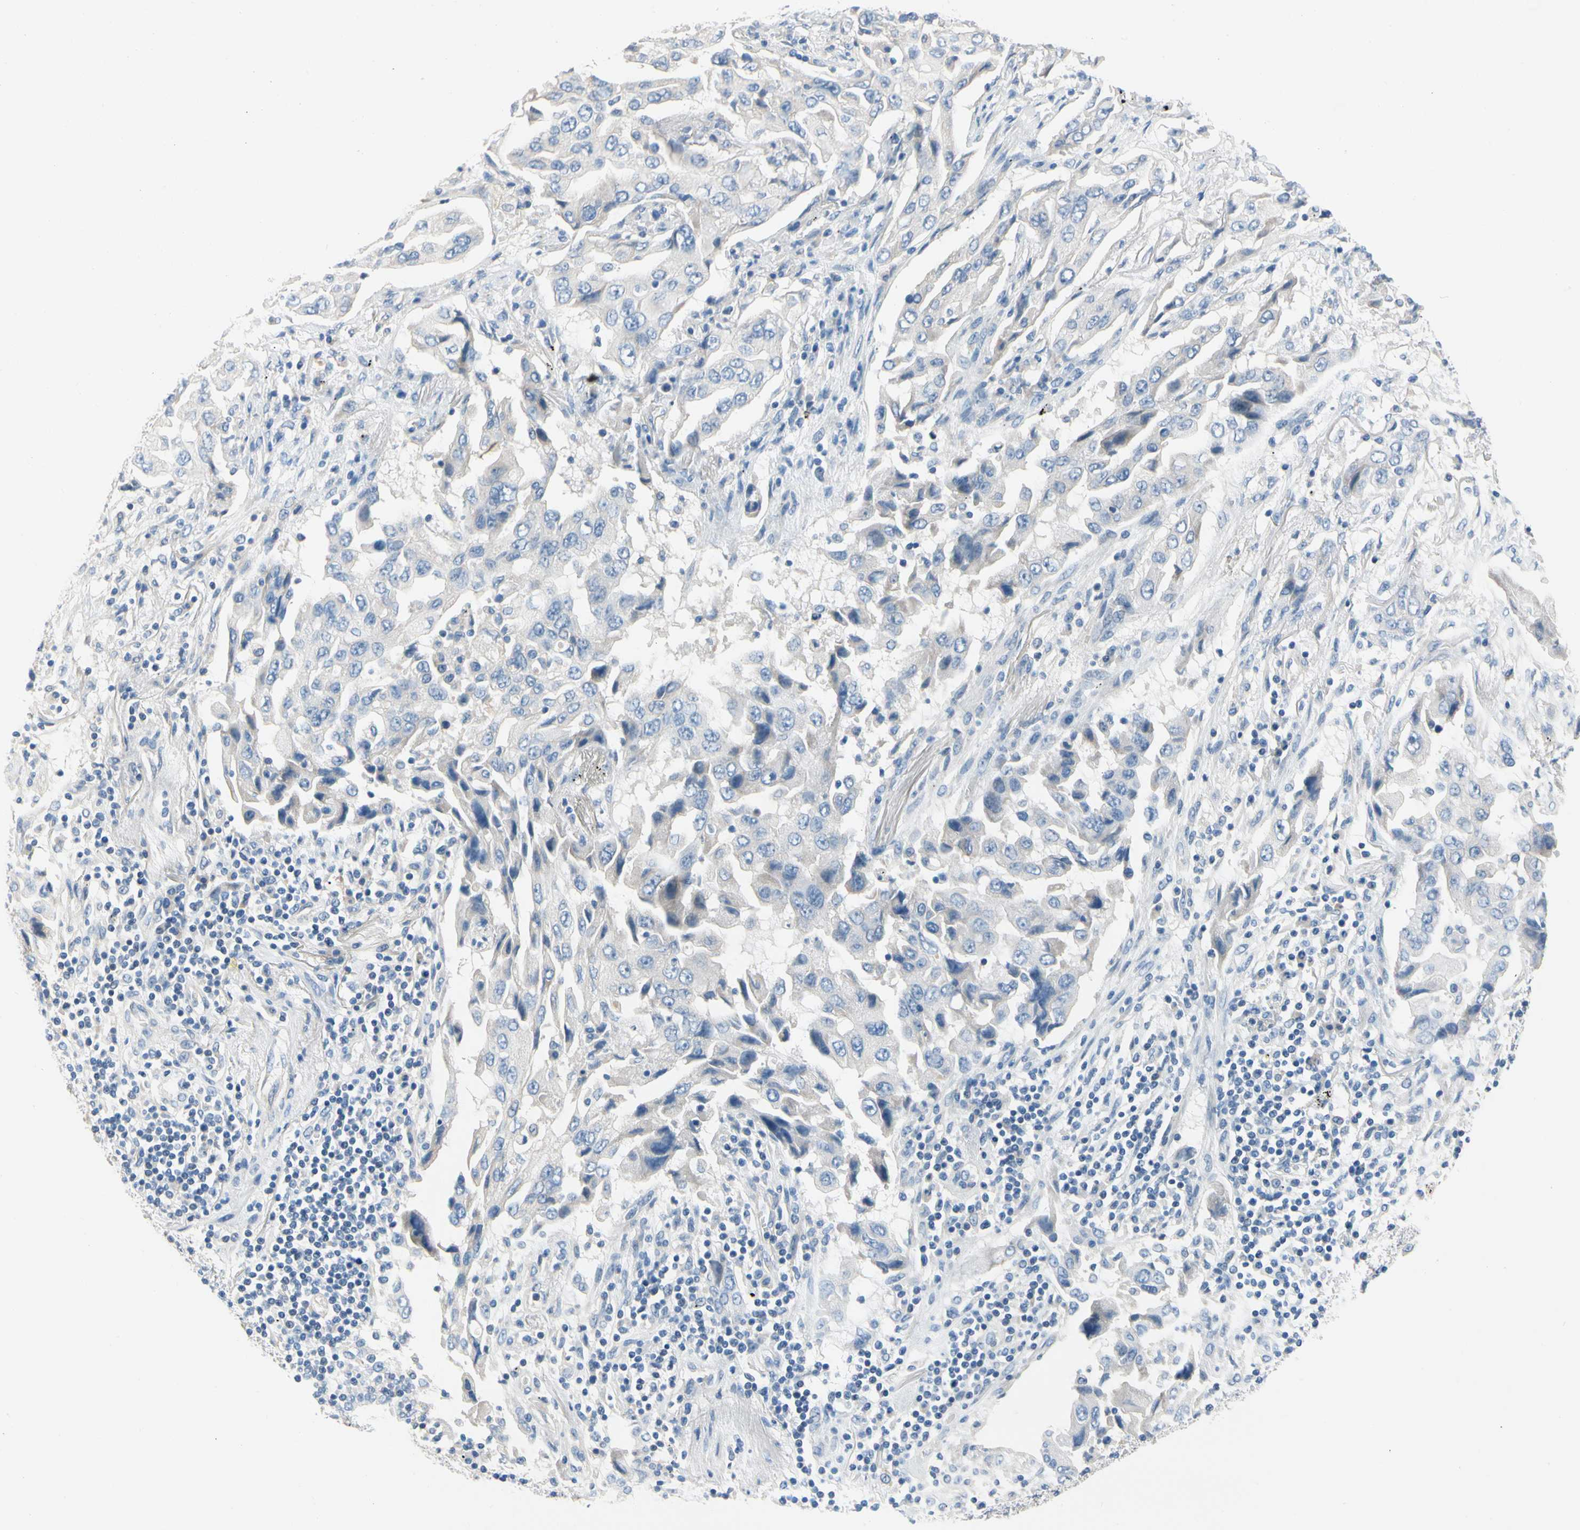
{"staining": {"intensity": "negative", "quantity": "none", "location": "none"}, "tissue": "lung cancer", "cell_type": "Tumor cells", "image_type": "cancer", "snomed": [{"axis": "morphology", "description": "Adenocarcinoma, NOS"}, {"axis": "topography", "description": "Lung"}], "caption": "Immunohistochemistry (IHC) image of neoplastic tissue: human lung cancer stained with DAB (3,3'-diaminobenzidine) exhibits no significant protein positivity in tumor cells.", "gene": "CA14", "patient": {"sex": "female", "age": 65}}